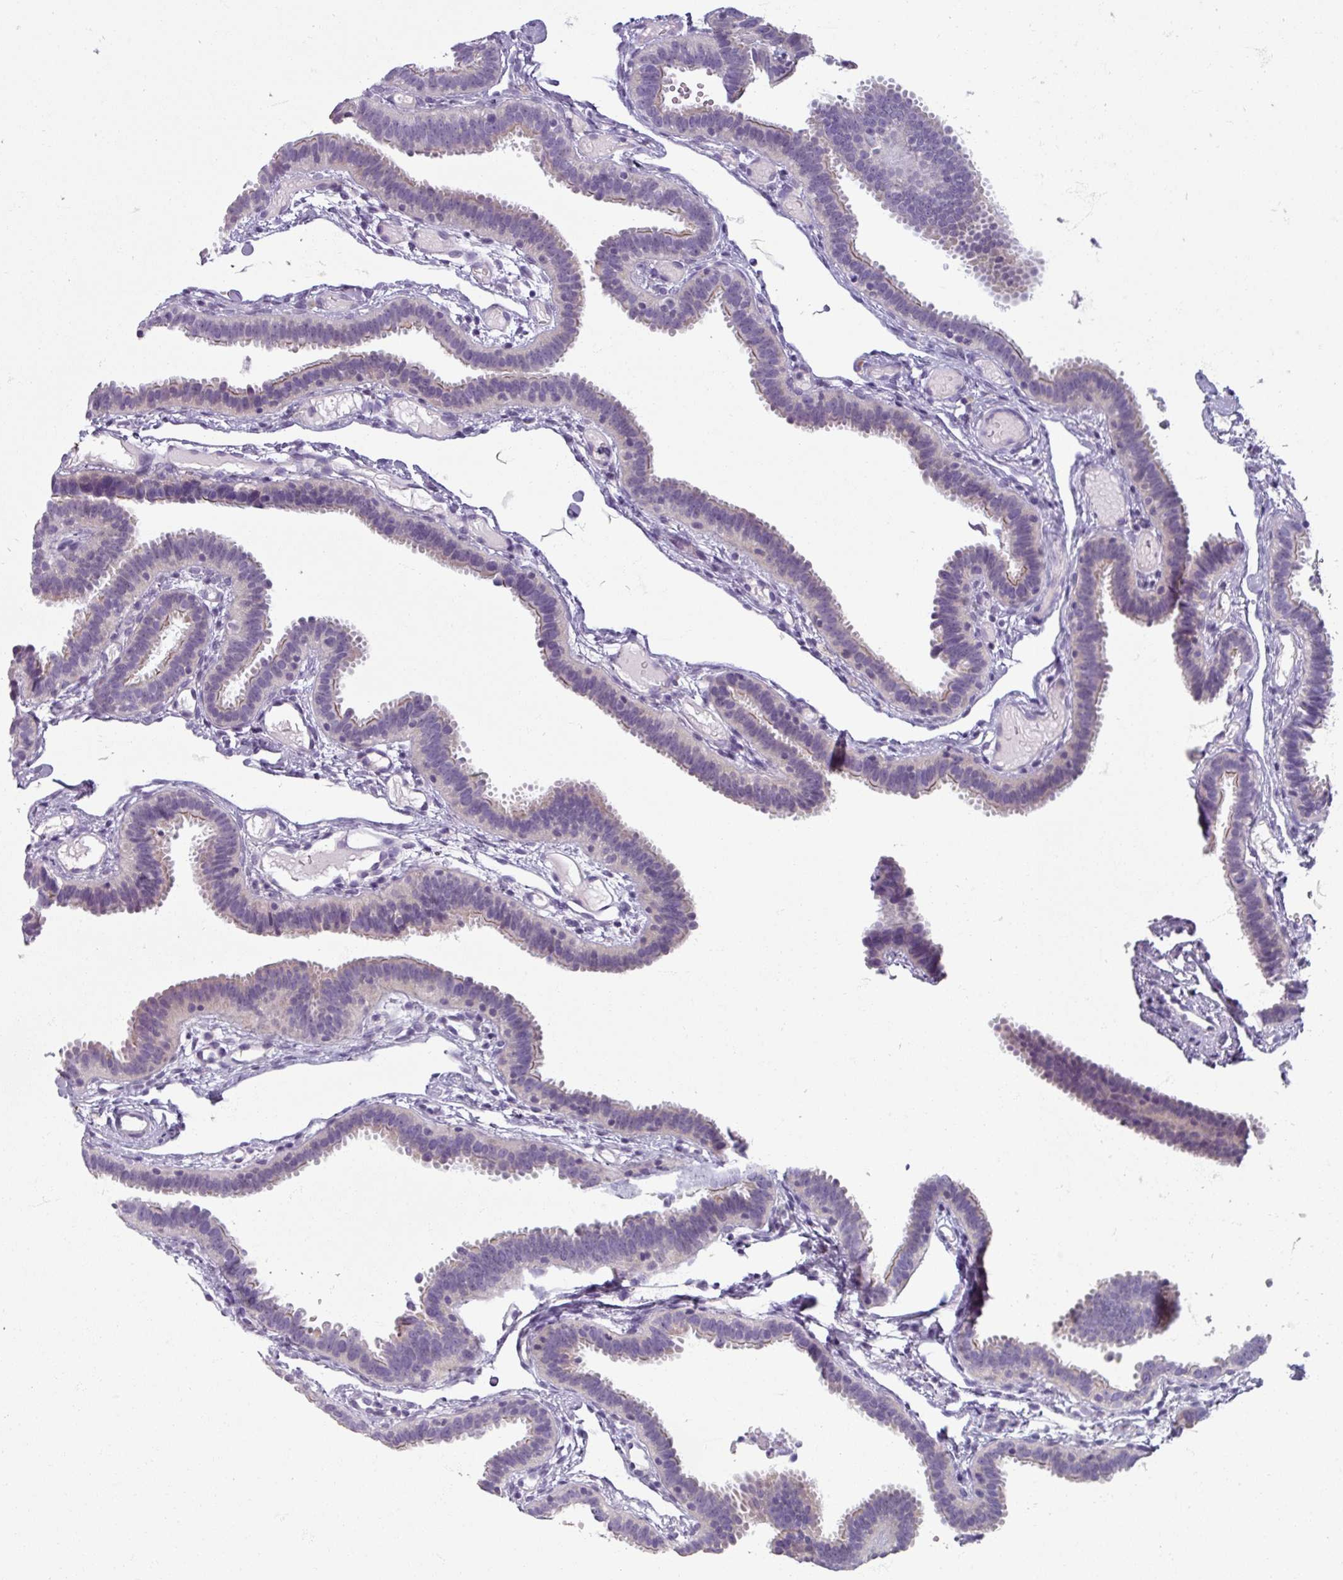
{"staining": {"intensity": "negative", "quantity": "none", "location": "none"}, "tissue": "fallopian tube", "cell_type": "Glandular cells", "image_type": "normal", "snomed": [{"axis": "morphology", "description": "Normal tissue, NOS"}, {"axis": "topography", "description": "Fallopian tube"}], "caption": "Immunohistochemical staining of unremarkable fallopian tube demonstrates no significant positivity in glandular cells. (DAB IHC visualized using brightfield microscopy, high magnification).", "gene": "SMIM11", "patient": {"sex": "female", "age": 37}}